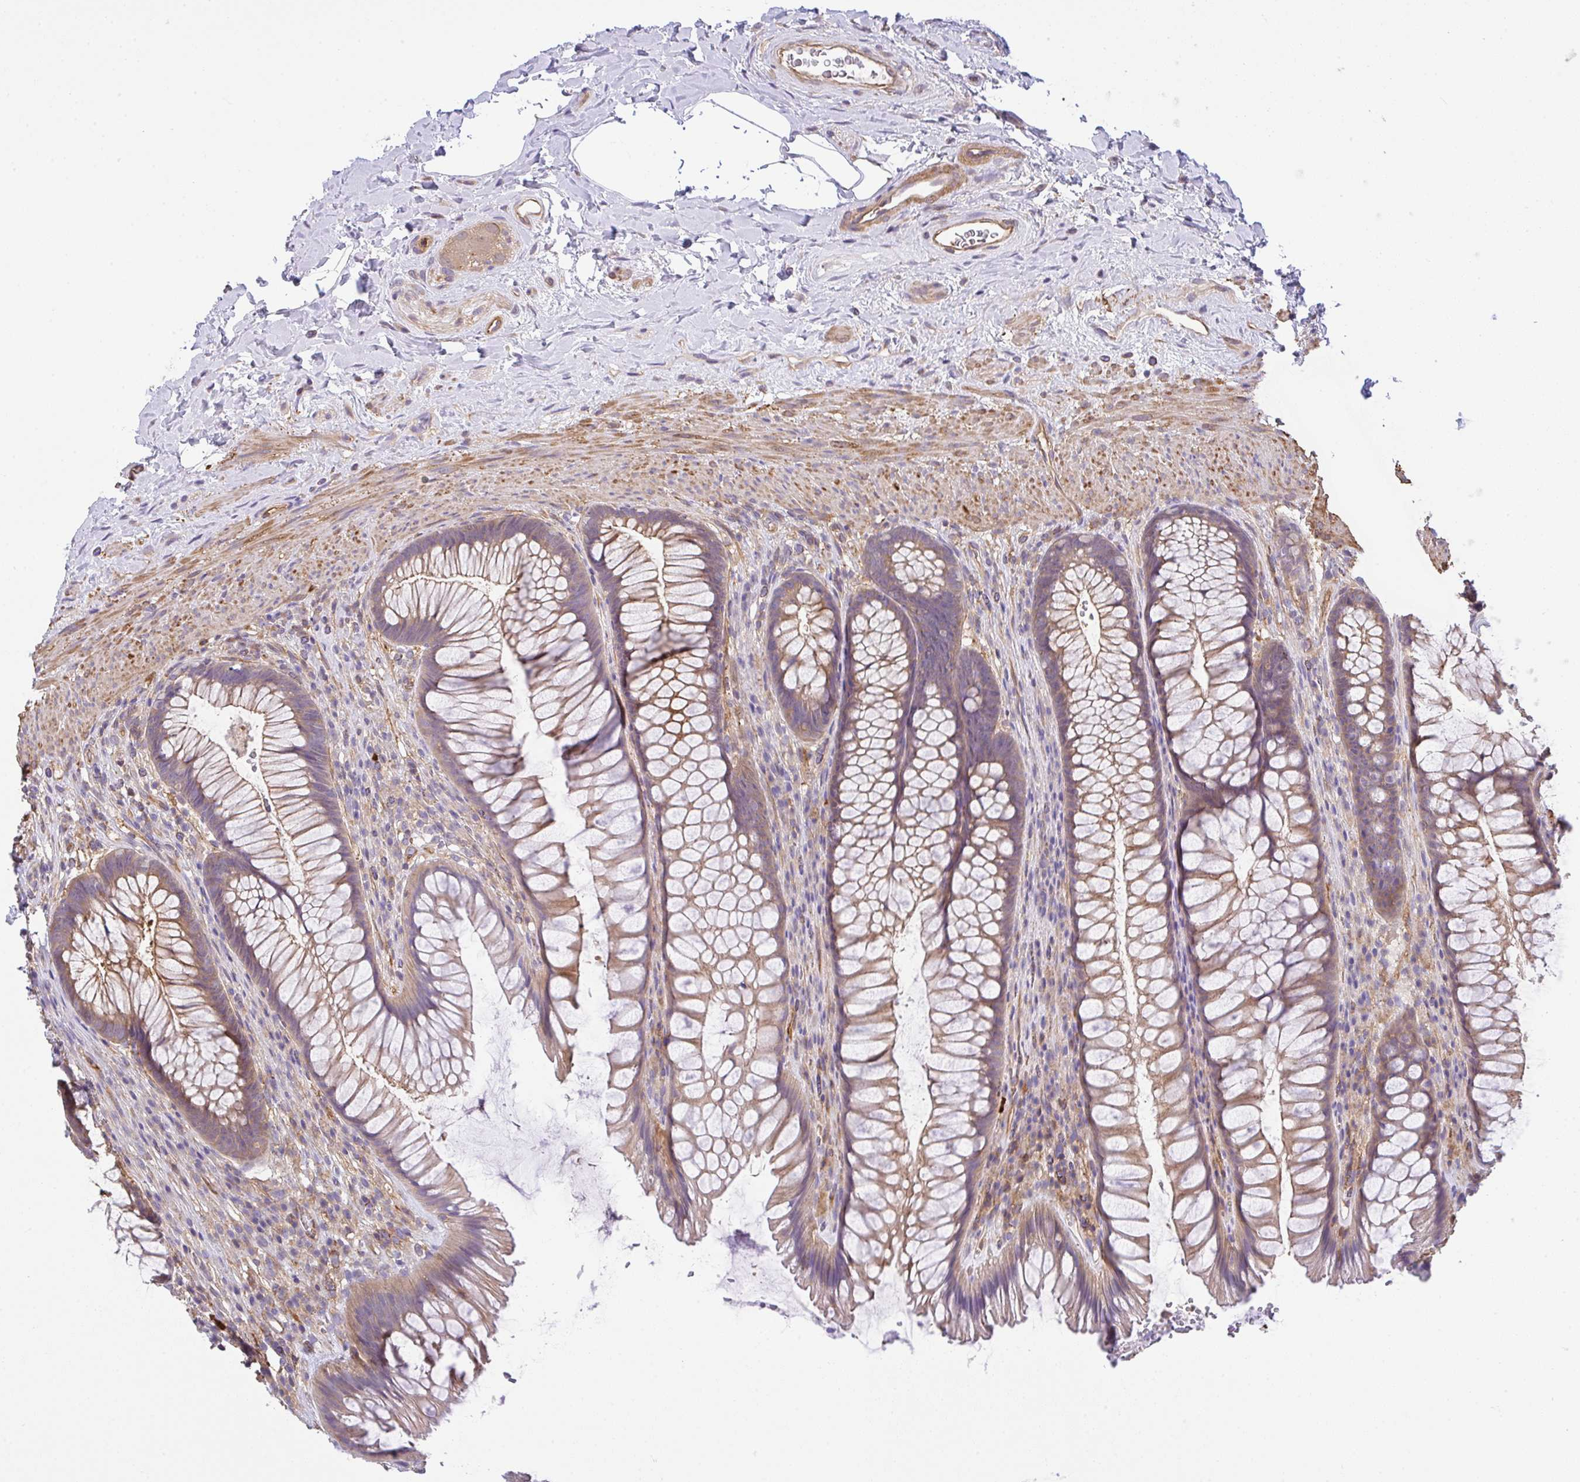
{"staining": {"intensity": "moderate", "quantity": ">75%", "location": "cytoplasmic/membranous"}, "tissue": "rectum", "cell_type": "Glandular cells", "image_type": "normal", "snomed": [{"axis": "morphology", "description": "Normal tissue, NOS"}, {"axis": "topography", "description": "Rectum"}], "caption": "Immunohistochemistry (IHC) micrograph of unremarkable rectum: human rectum stained using IHC demonstrates medium levels of moderate protein expression localized specifically in the cytoplasmic/membranous of glandular cells, appearing as a cytoplasmic/membranous brown color.", "gene": "TMEM229A", "patient": {"sex": "male", "age": 53}}